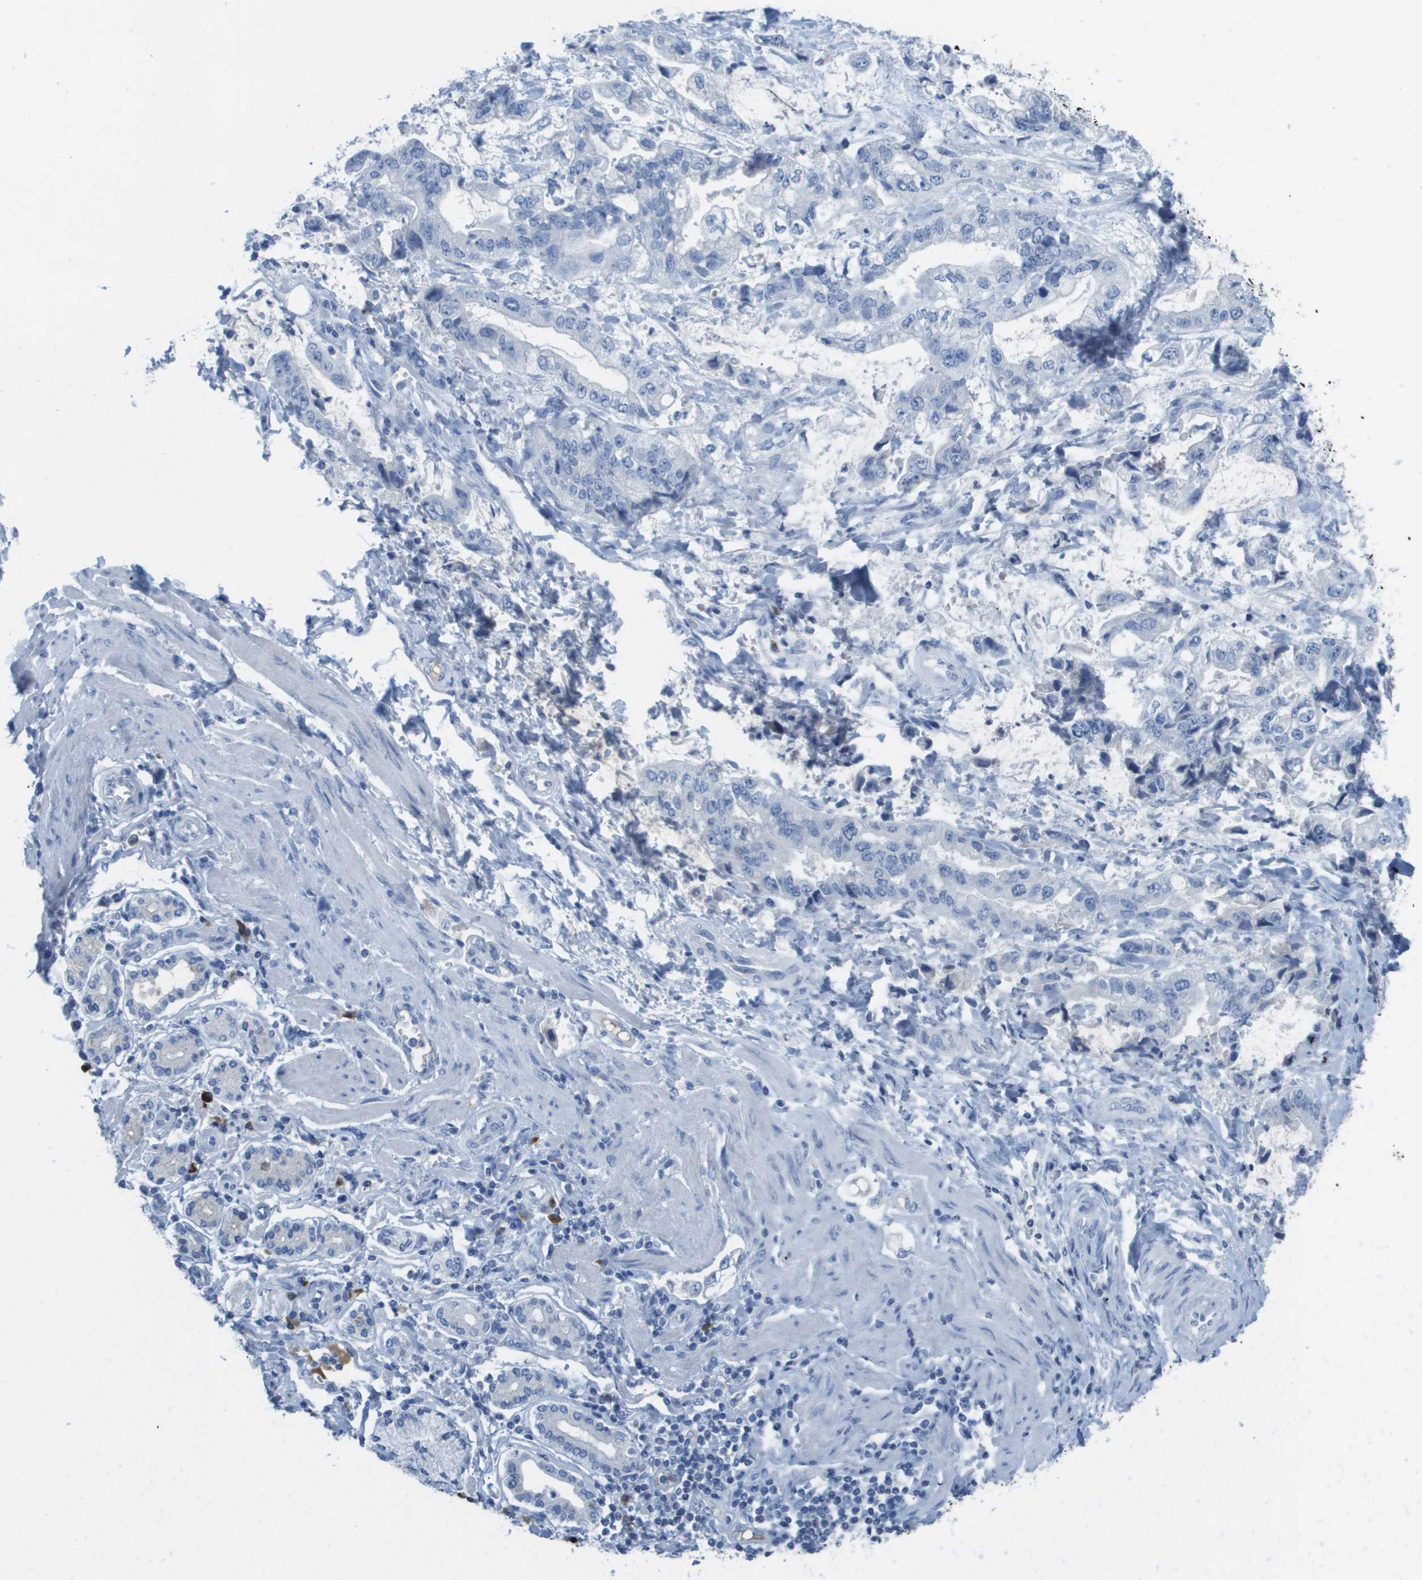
{"staining": {"intensity": "negative", "quantity": "none", "location": "none"}, "tissue": "stomach cancer", "cell_type": "Tumor cells", "image_type": "cancer", "snomed": [{"axis": "morphology", "description": "Normal tissue, NOS"}, {"axis": "morphology", "description": "Adenocarcinoma, NOS"}, {"axis": "topography", "description": "Stomach"}], "caption": "Immunohistochemistry histopathology image of human stomach adenocarcinoma stained for a protein (brown), which shows no expression in tumor cells.", "gene": "GPR18", "patient": {"sex": "male", "age": 62}}